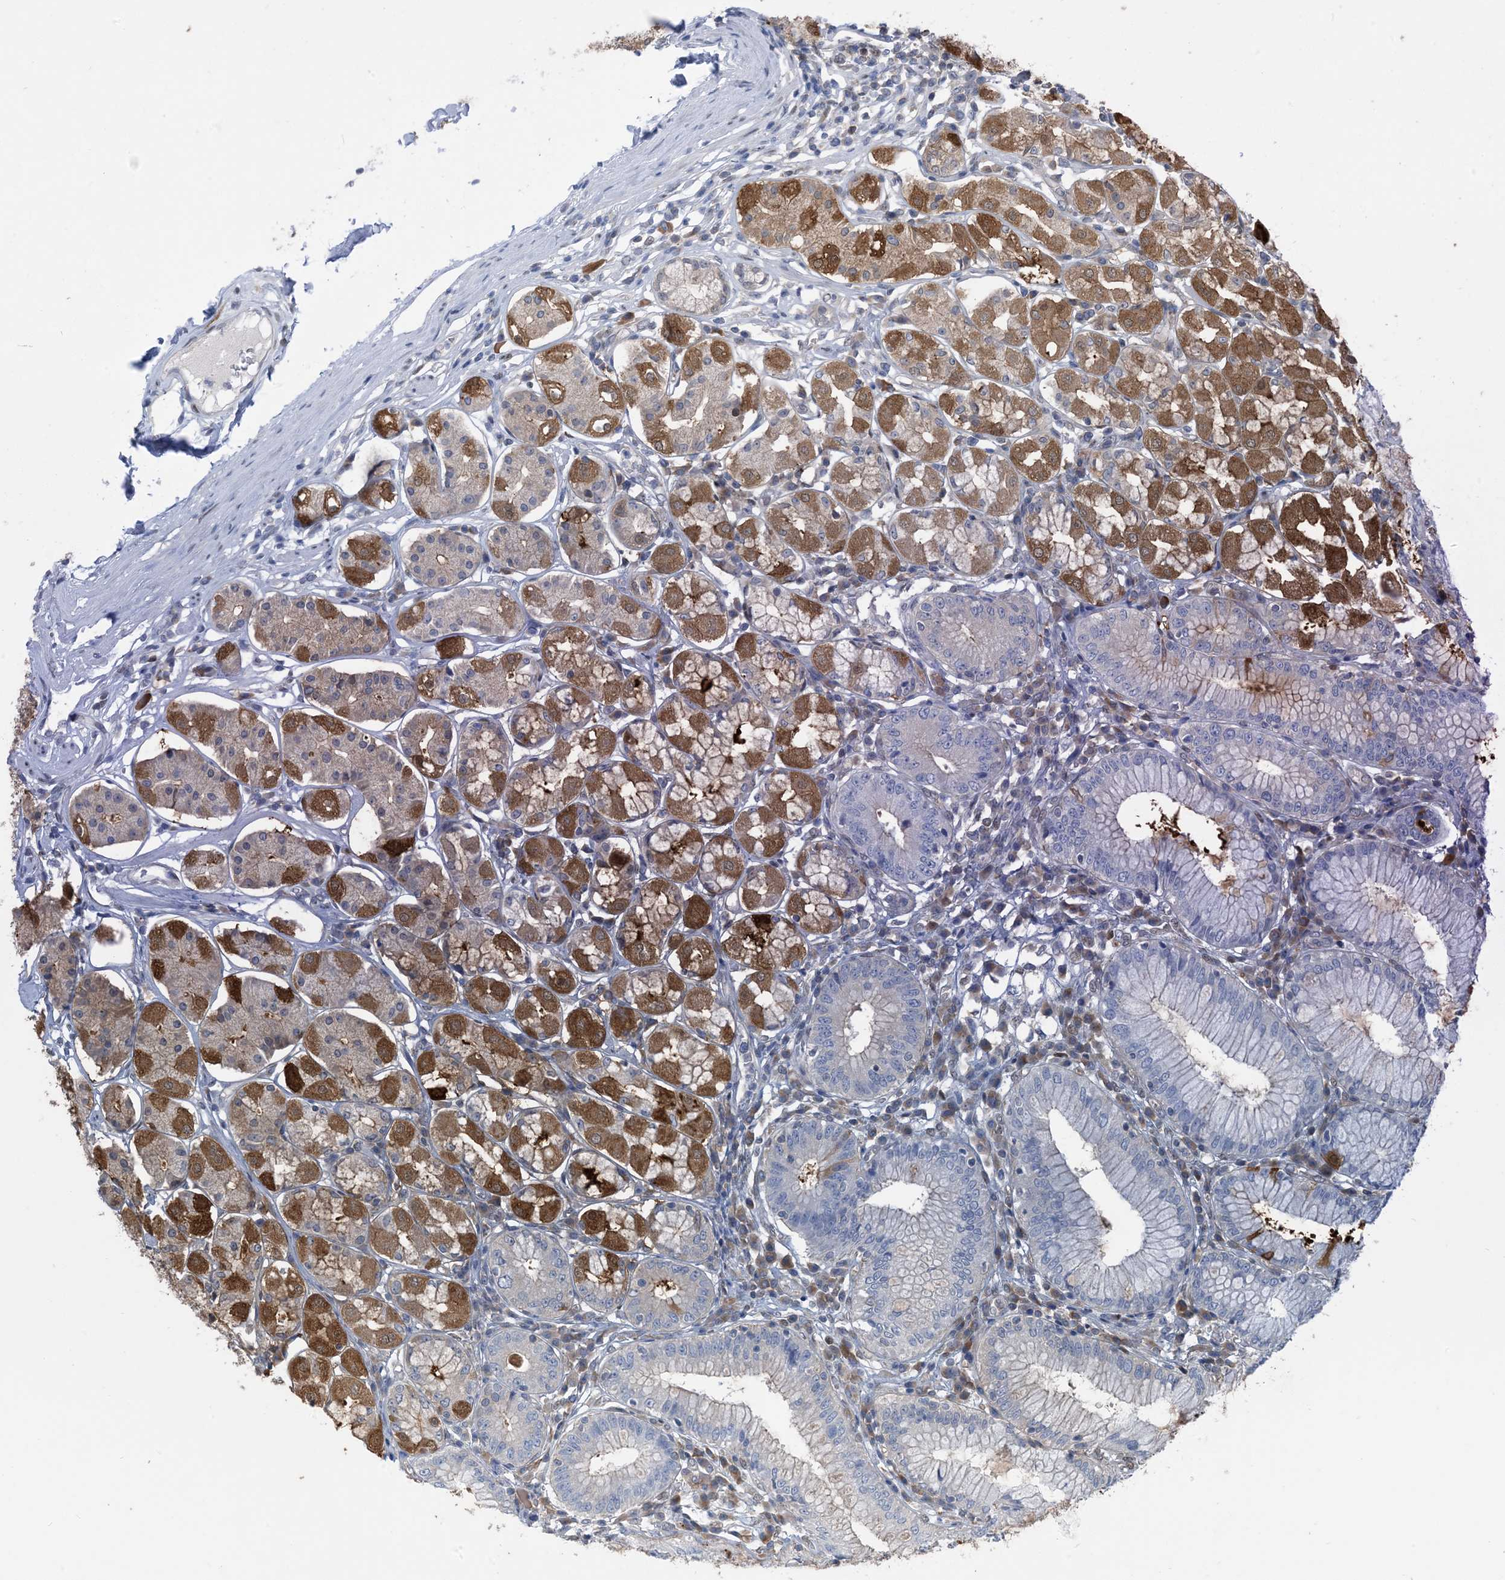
{"staining": {"intensity": "strong", "quantity": "25%-75%", "location": "cytoplasmic/membranous"}, "tissue": "stomach", "cell_type": "Glandular cells", "image_type": "normal", "snomed": [{"axis": "morphology", "description": "Normal tissue, NOS"}, {"axis": "topography", "description": "Stomach, lower"}], "caption": "Unremarkable stomach reveals strong cytoplasmic/membranous staining in approximately 25%-75% of glandular cells (DAB IHC, brown staining for protein, blue staining for nuclei)..", "gene": "ZC3H12A", "patient": {"sex": "female", "age": 56}}